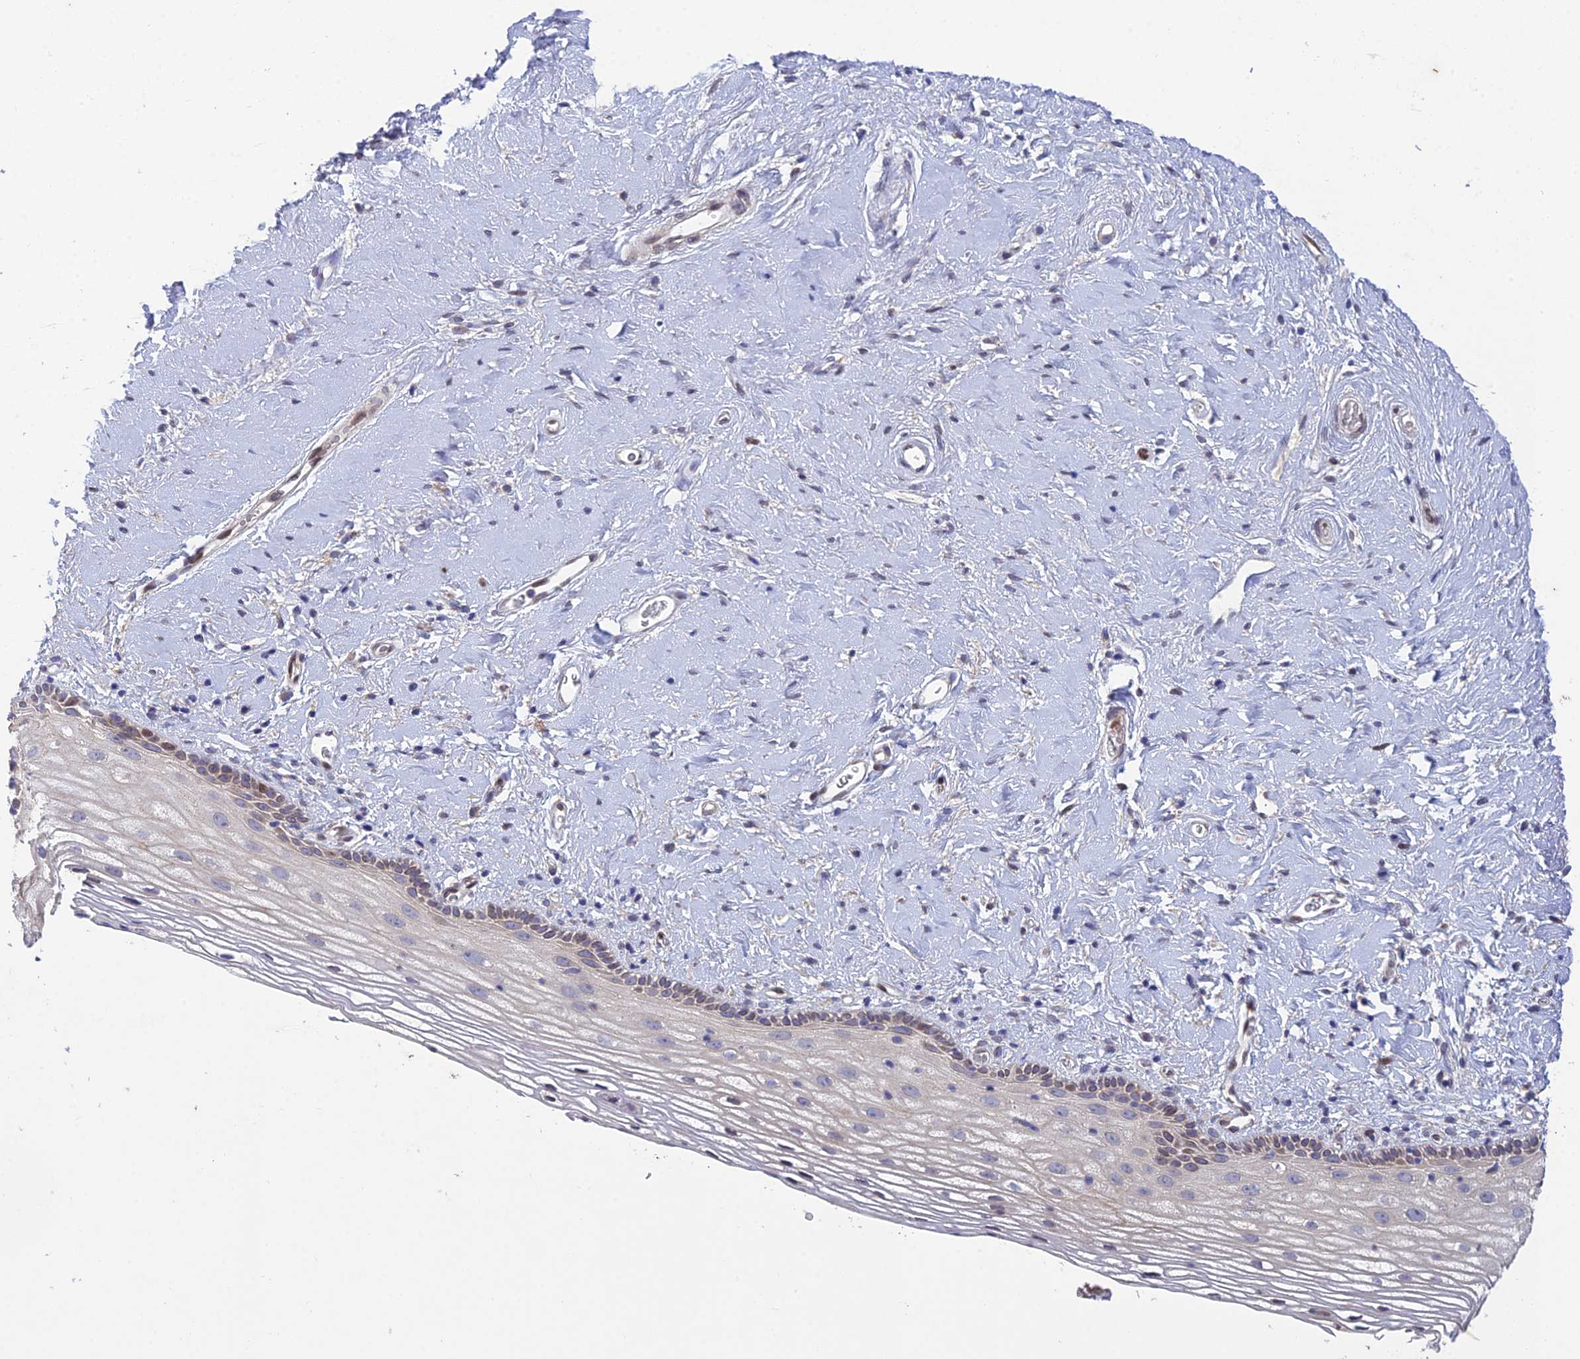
{"staining": {"intensity": "moderate", "quantity": "25%-75%", "location": "cytoplasmic/membranous,nuclear"}, "tissue": "vagina", "cell_type": "Squamous epithelial cells", "image_type": "normal", "snomed": [{"axis": "morphology", "description": "Normal tissue, NOS"}, {"axis": "morphology", "description": "Adenocarcinoma, NOS"}, {"axis": "topography", "description": "Rectum"}, {"axis": "topography", "description": "Vagina"}], "caption": "Squamous epithelial cells show moderate cytoplasmic/membranous,nuclear expression in about 25%-75% of cells in benign vagina. The protein is stained brown, and the nuclei are stained in blue (DAB (3,3'-diaminobenzidine) IHC with brightfield microscopy, high magnification).", "gene": "MGAT2", "patient": {"sex": "female", "age": 71}}